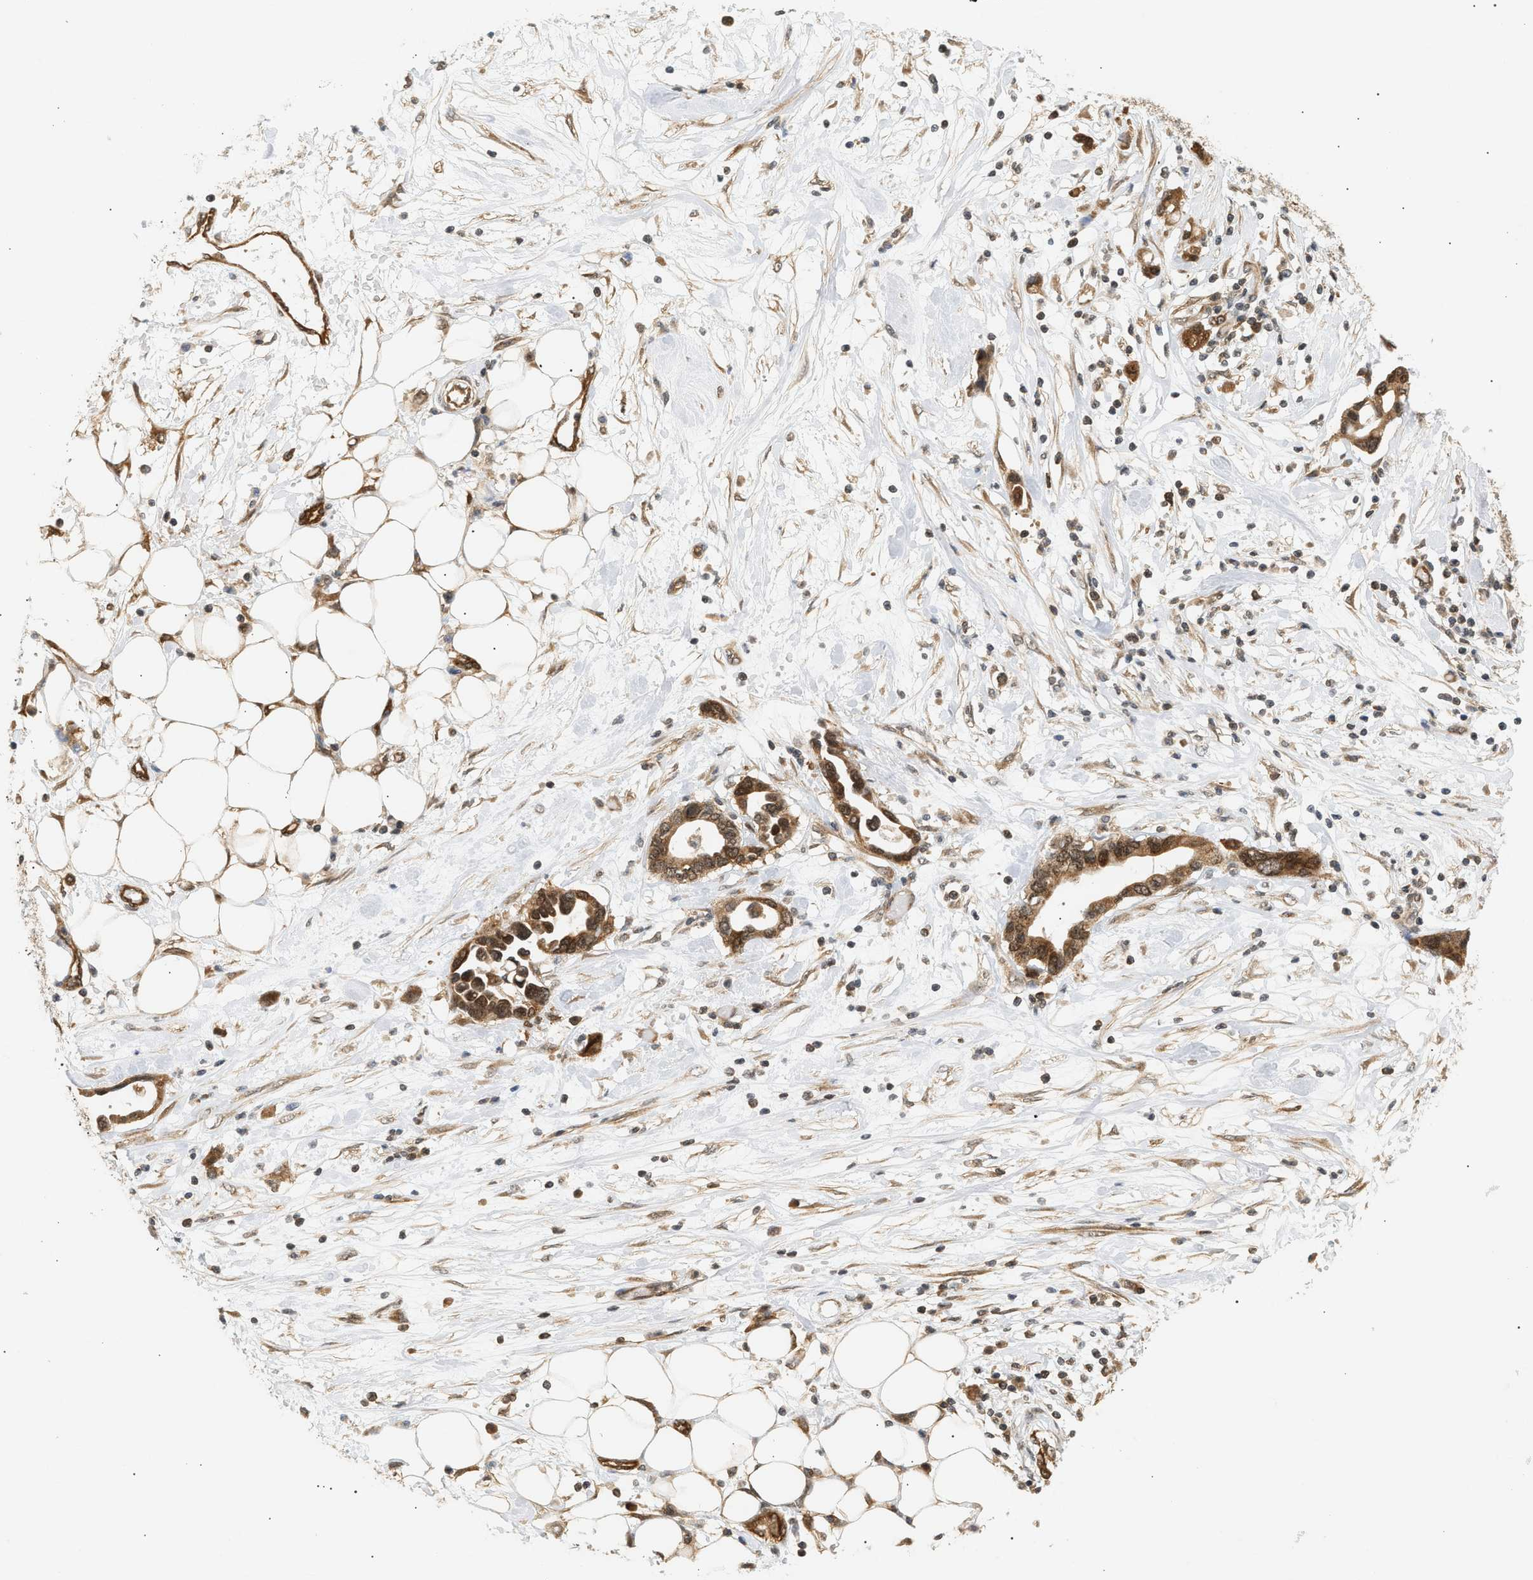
{"staining": {"intensity": "strong", "quantity": ">75%", "location": "cytoplasmic/membranous"}, "tissue": "pancreatic cancer", "cell_type": "Tumor cells", "image_type": "cancer", "snomed": [{"axis": "morphology", "description": "Adenocarcinoma, NOS"}, {"axis": "topography", "description": "Pancreas"}], "caption": "Protein staining by immunohistochemistry (IHC) displays strong cytoplasmic/membranous staining in about >75% of tumor cells in adenocarcinoma (pancreatic). (DAB IHC with brightfield microscopy, high magnification).", "gene": "SHC1", "patient": {"sex": "female", "age": 57}}